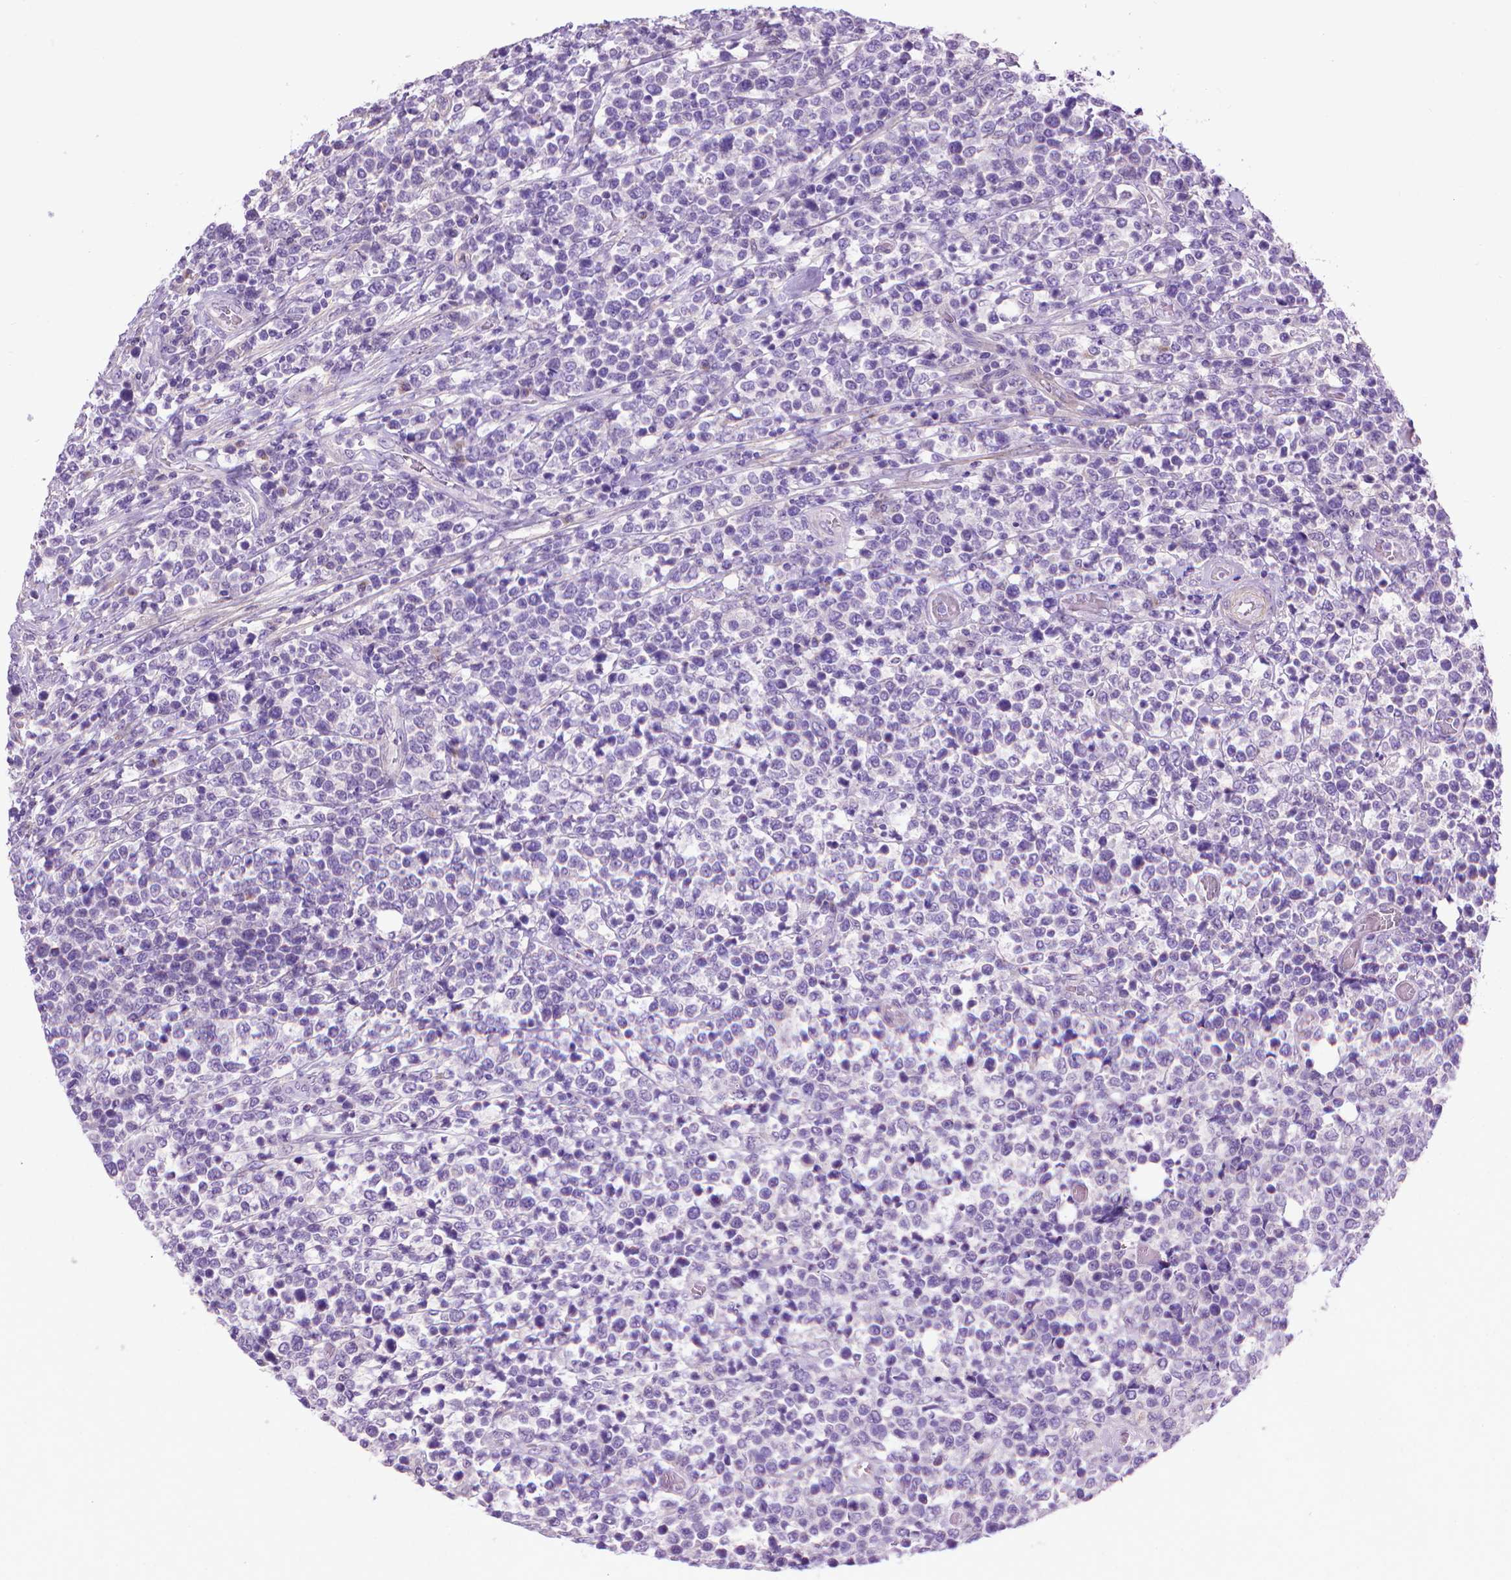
{"staining": {"intensity": "negative", "quantity": "none", "location": "none"}, "tissue": "lymphoma", "cell_type": "Tumor cells", "image_type": "cancer", "snomed": [{"axis": "morphology", "description": "Malignant lymphoma, non-Hodgkin's type, High grade"}, {"axis": "topography", "description": "Soft tissue"}], "caption": "Tumor cells are negative for brown protein staining in high-grade malignant lymphoma, non-Hodgkin's type. The staining was performed using DAB to visualize the protein expression in brown, while the nuclei were stained in blue with hematoxylin (Magnification: 20x).", "gene": "AQP10", "patient": {"sex": "female", "age": 56}}